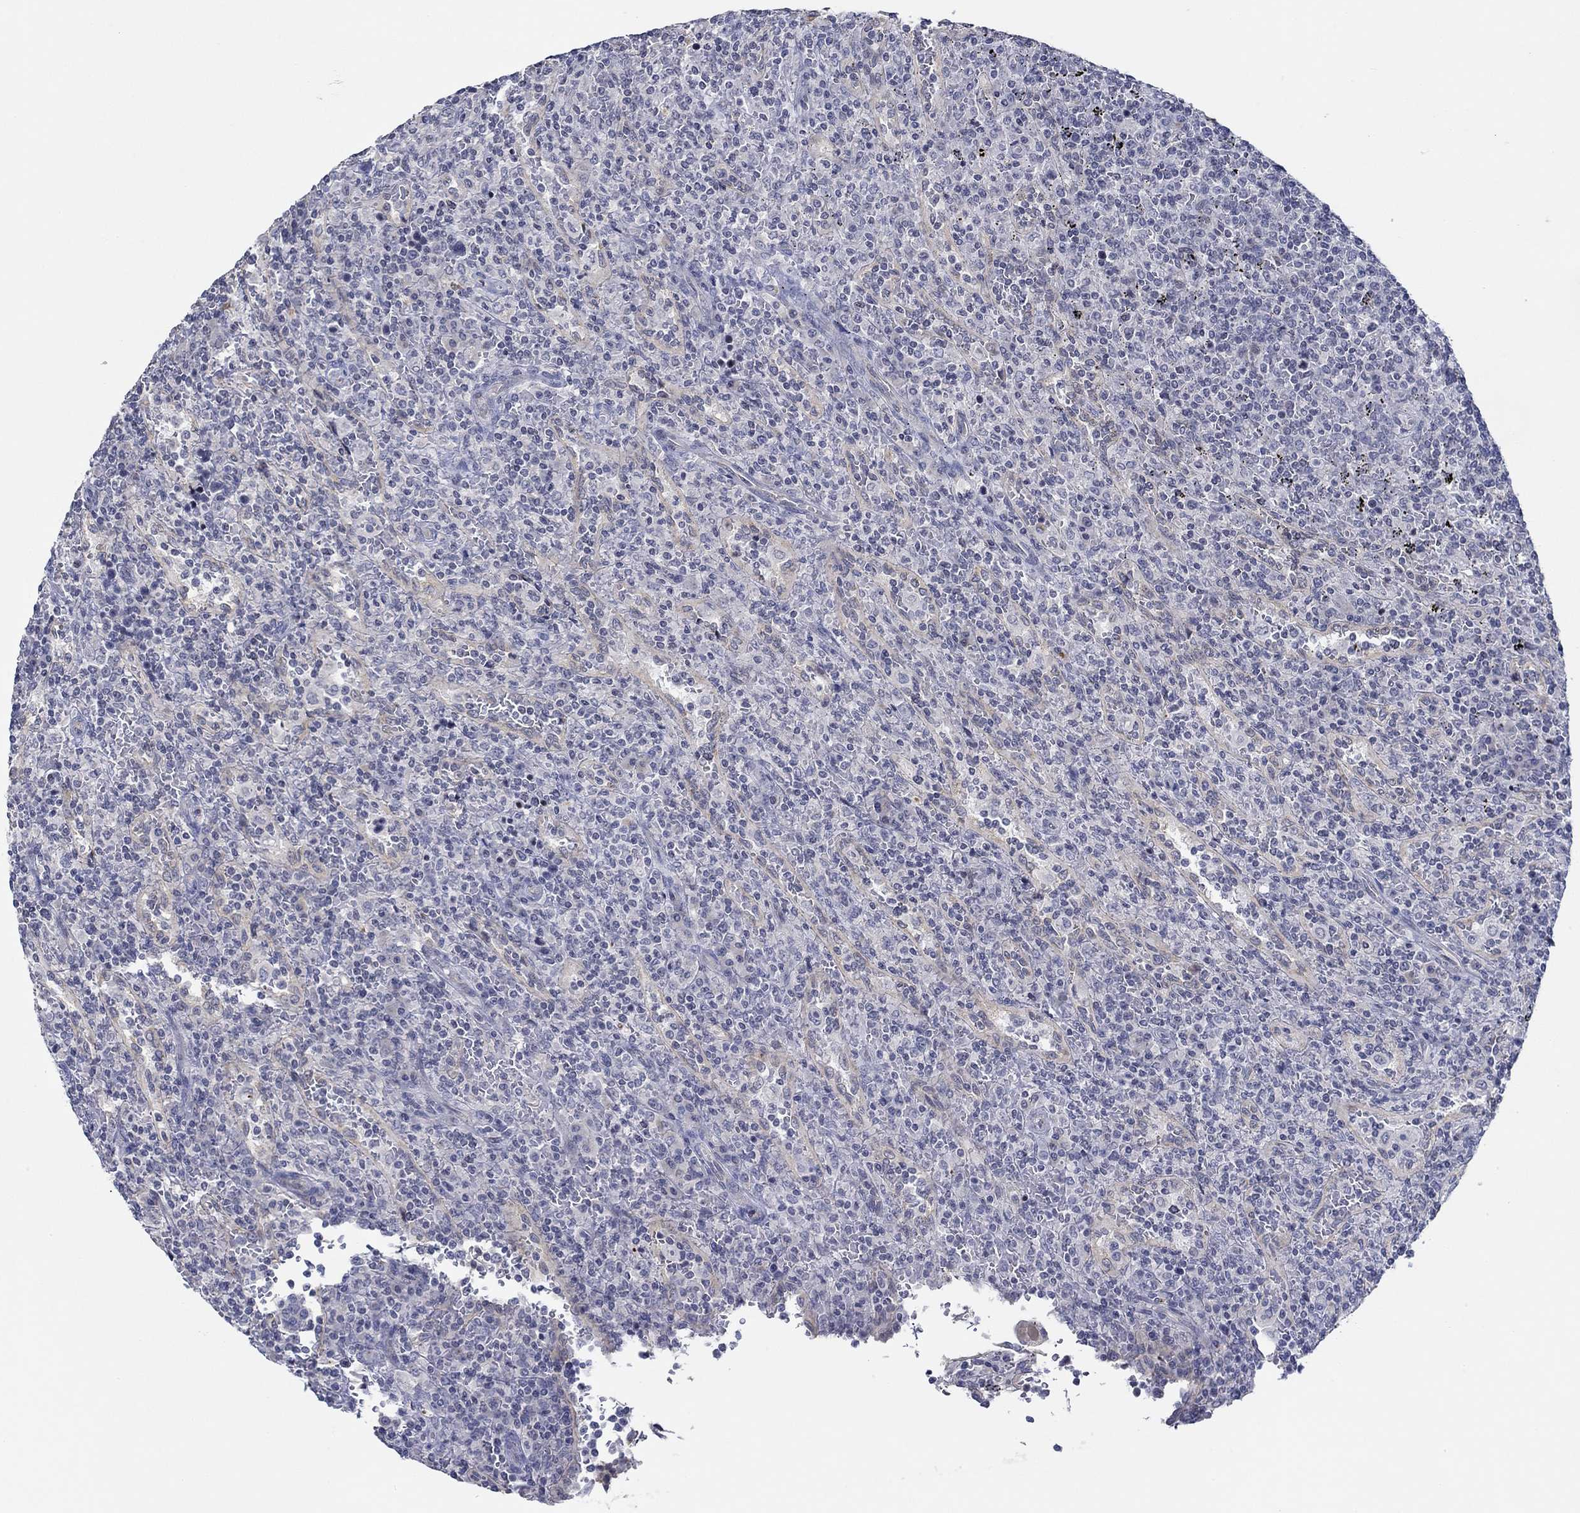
{"staining": {"intensity": "negative", "quantity": "none", "location": "none"}, "tissue": "lymphoma", "cell_type": "Tumor cells", "image_type": "cancer", "snomed": [{"axis": "morphology", "description": "Malignant lymphoma, non-Hodgkin's type, Low grade"}, {"axis": "topography", "description": "Spleen"}], "caption": "DAB (3,3'-diaminobenzidine) immunohistochemical staining of lymphoma reveals no significant expression in tumor cells. (DAB (3,3'-diaminobenzidine) immunohistochemistry, high magnification).", "gene": "GJA5", "patient": {"sex": "male", "age": 62}}